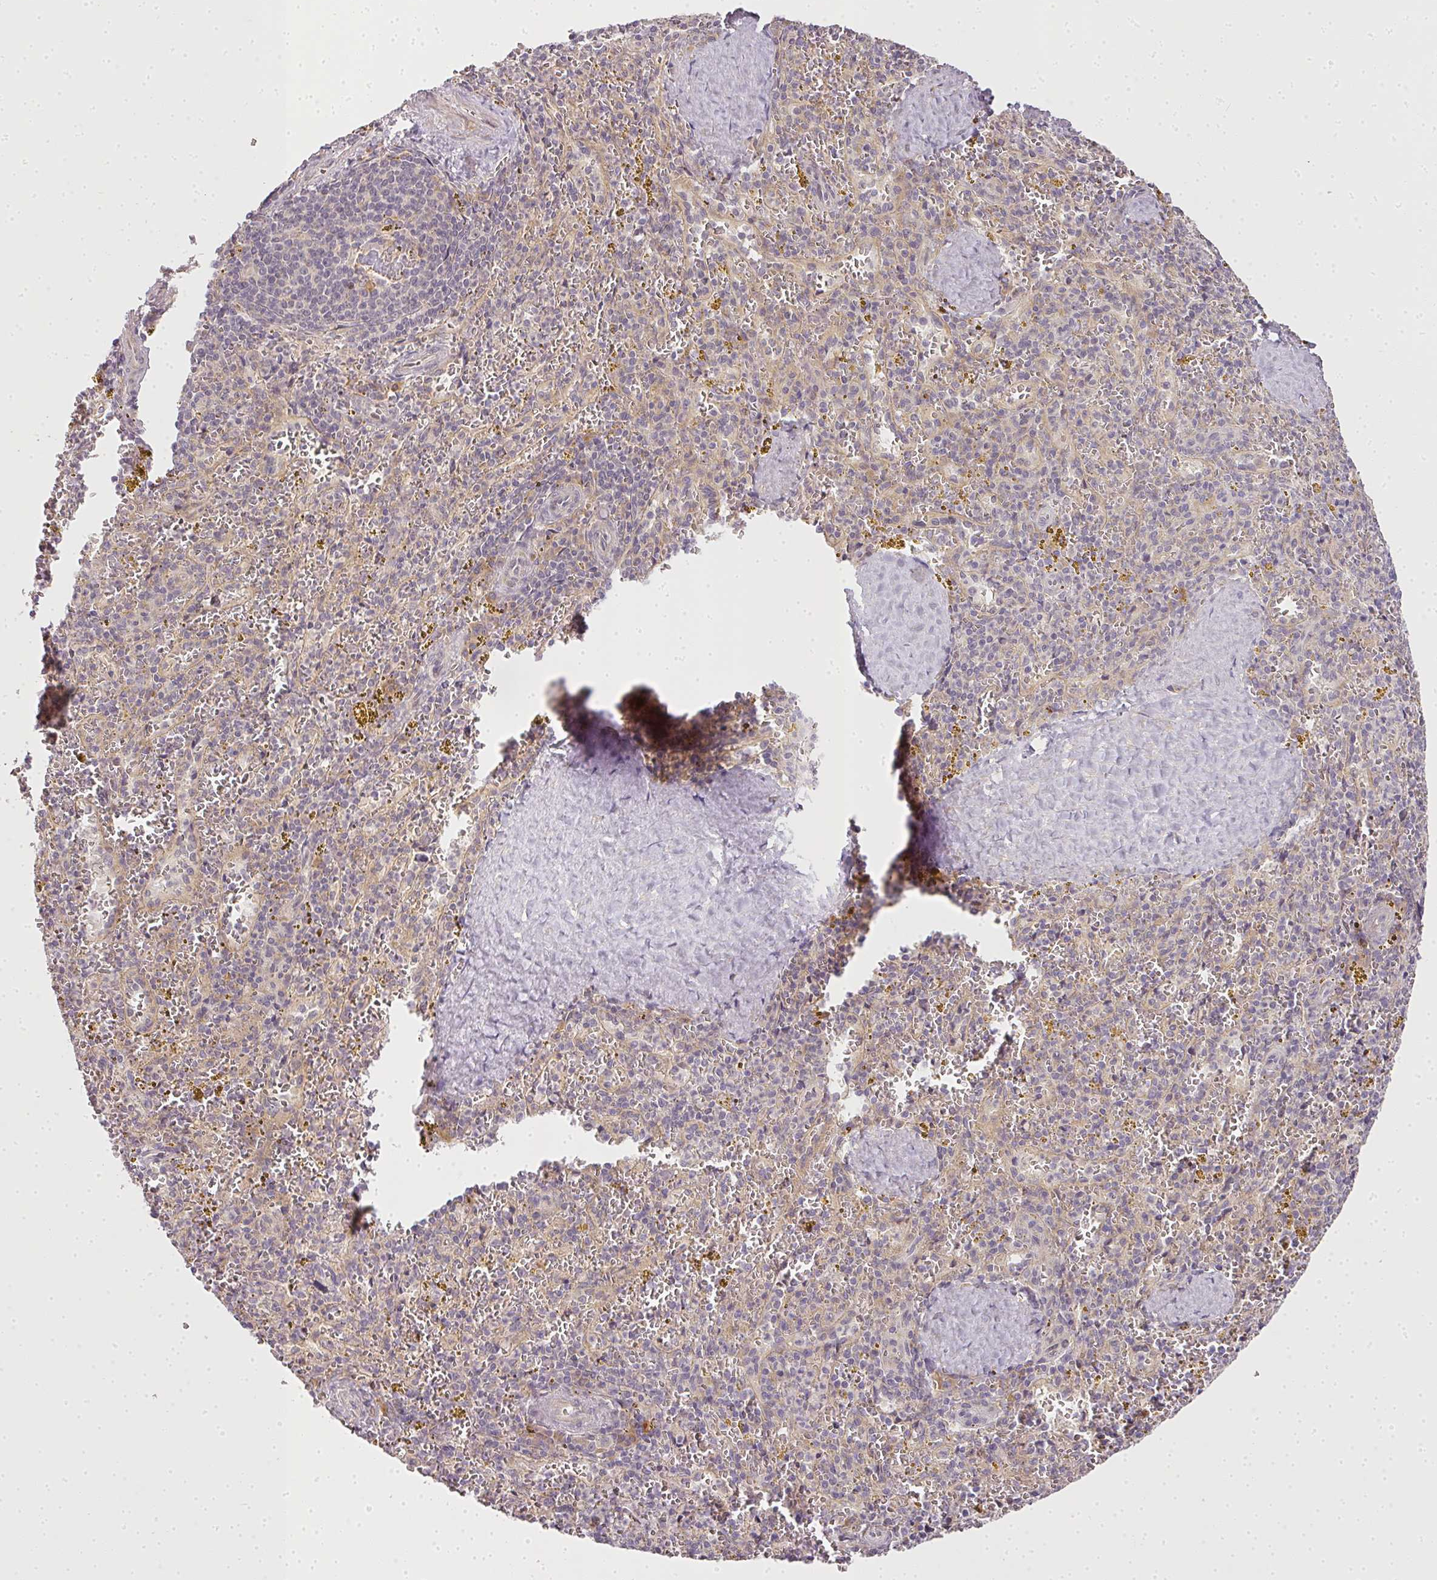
{"staining": {"intensity": "moderate", "quantity": "<25%", "location": "cytoplasmic/membranous"}, "tissue": "spleen", "cell_type": "Cells in red pulp", "image_type": "normal", "snomed": [{"axis": "morphology", "description": "Normal tissue, NOS"}, {"axis": "topography", "description": "Spleen"}], "caption": "Cells in red pulp show moderate cytoplasmic/membranous expression in approximately <25% of cells in benign spleen.", "gene": "MED19", "patient": {"sex": "male", "age": 57}}